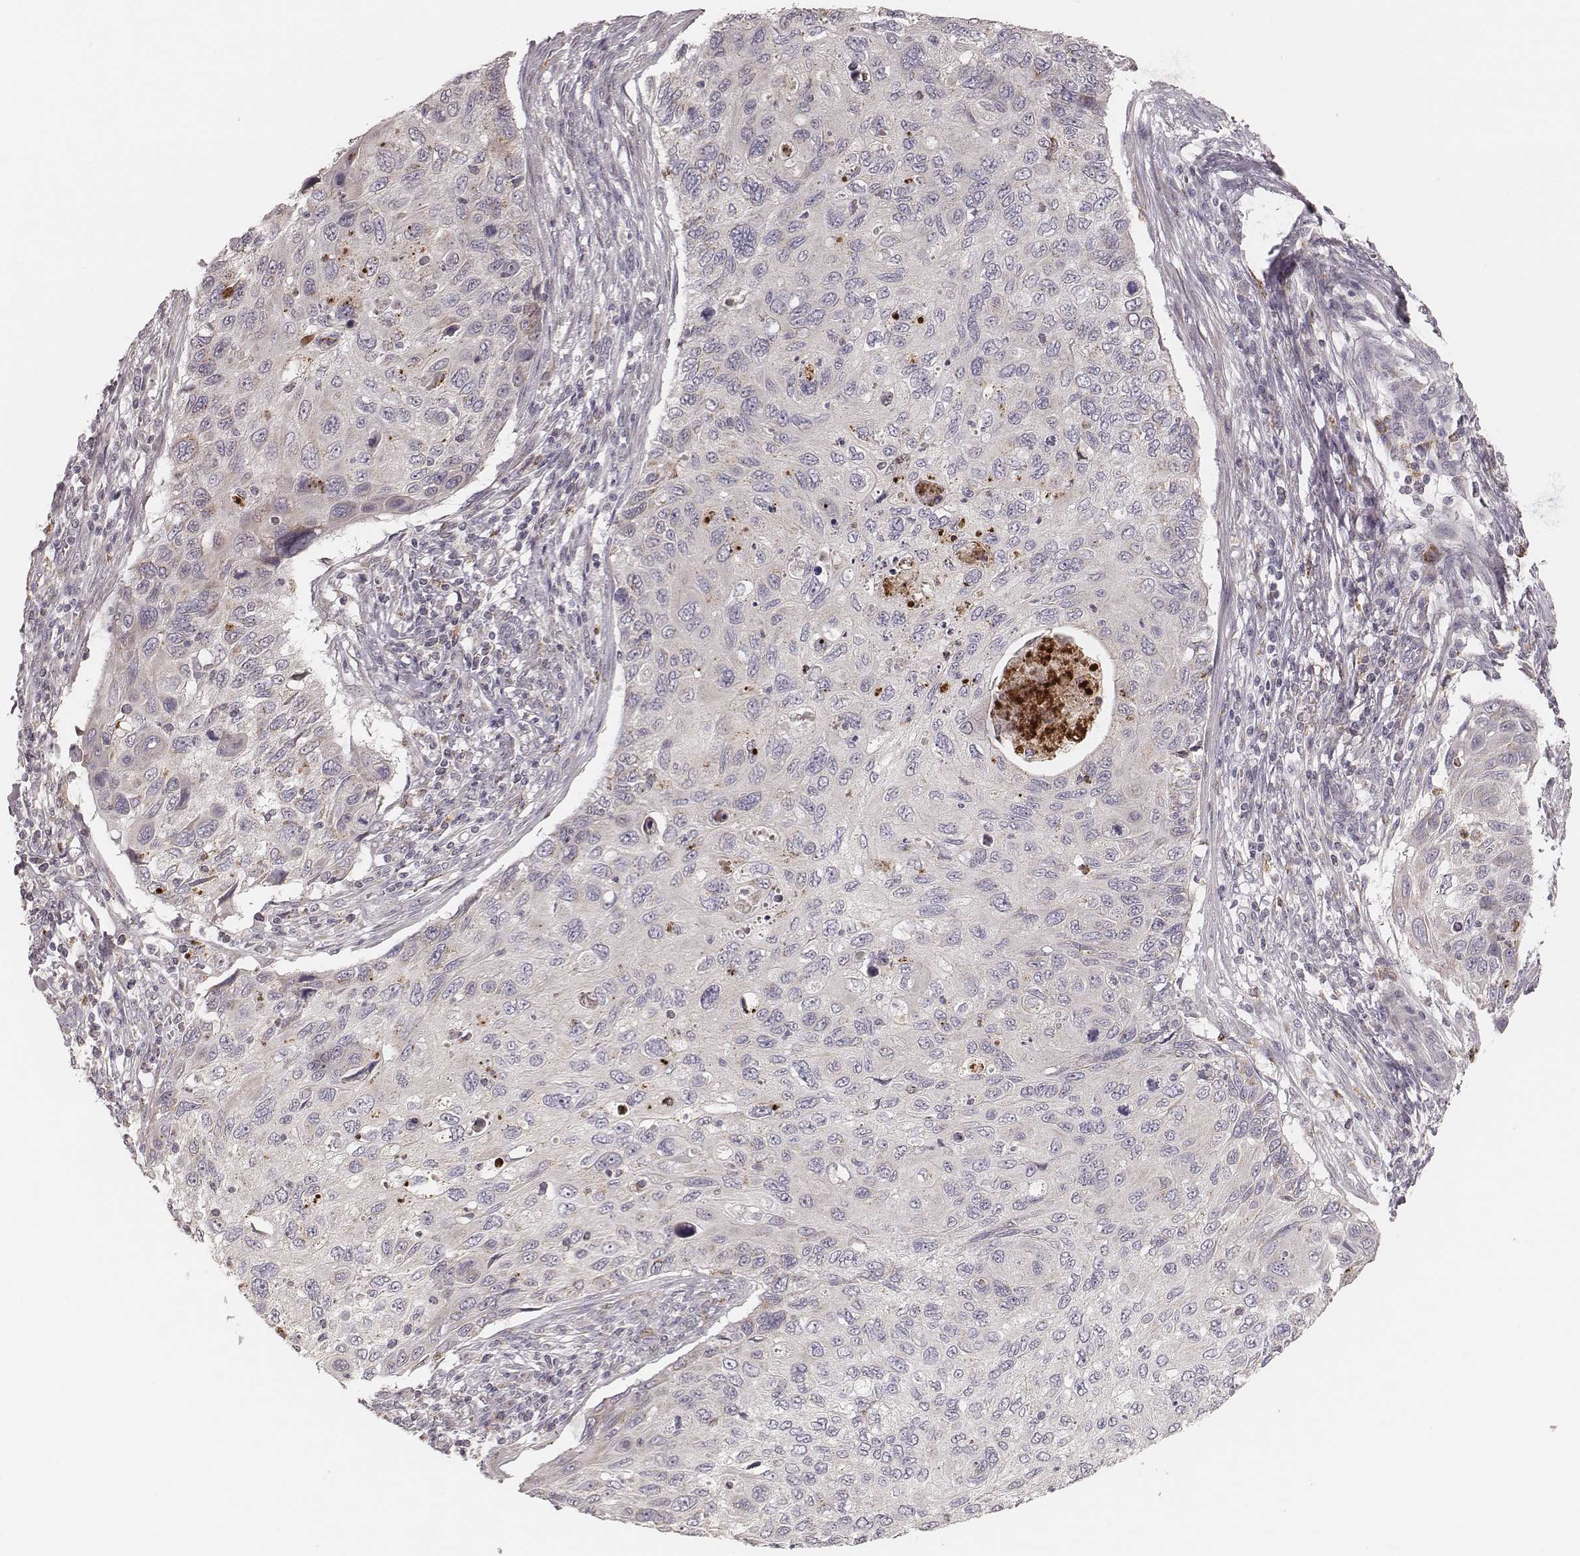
{"staining": {"intensity": "negative", "quantity": "none", "location": "none"}, "tissue": "cervical cancer", "cell_type": "Tumor cells", "image_type": "cancer", "snomed": [{"axis": "morphology", "description": "Squamous cell carcinoma, NOS"}, {"axis": "topography", "description": "Cervix"}], "caption": "There is no significant positivity in tumor cells of cervical squamous cell carcinoma.", "gene": "ABCA7", "patient": {"sex": "female", "age": 70}}